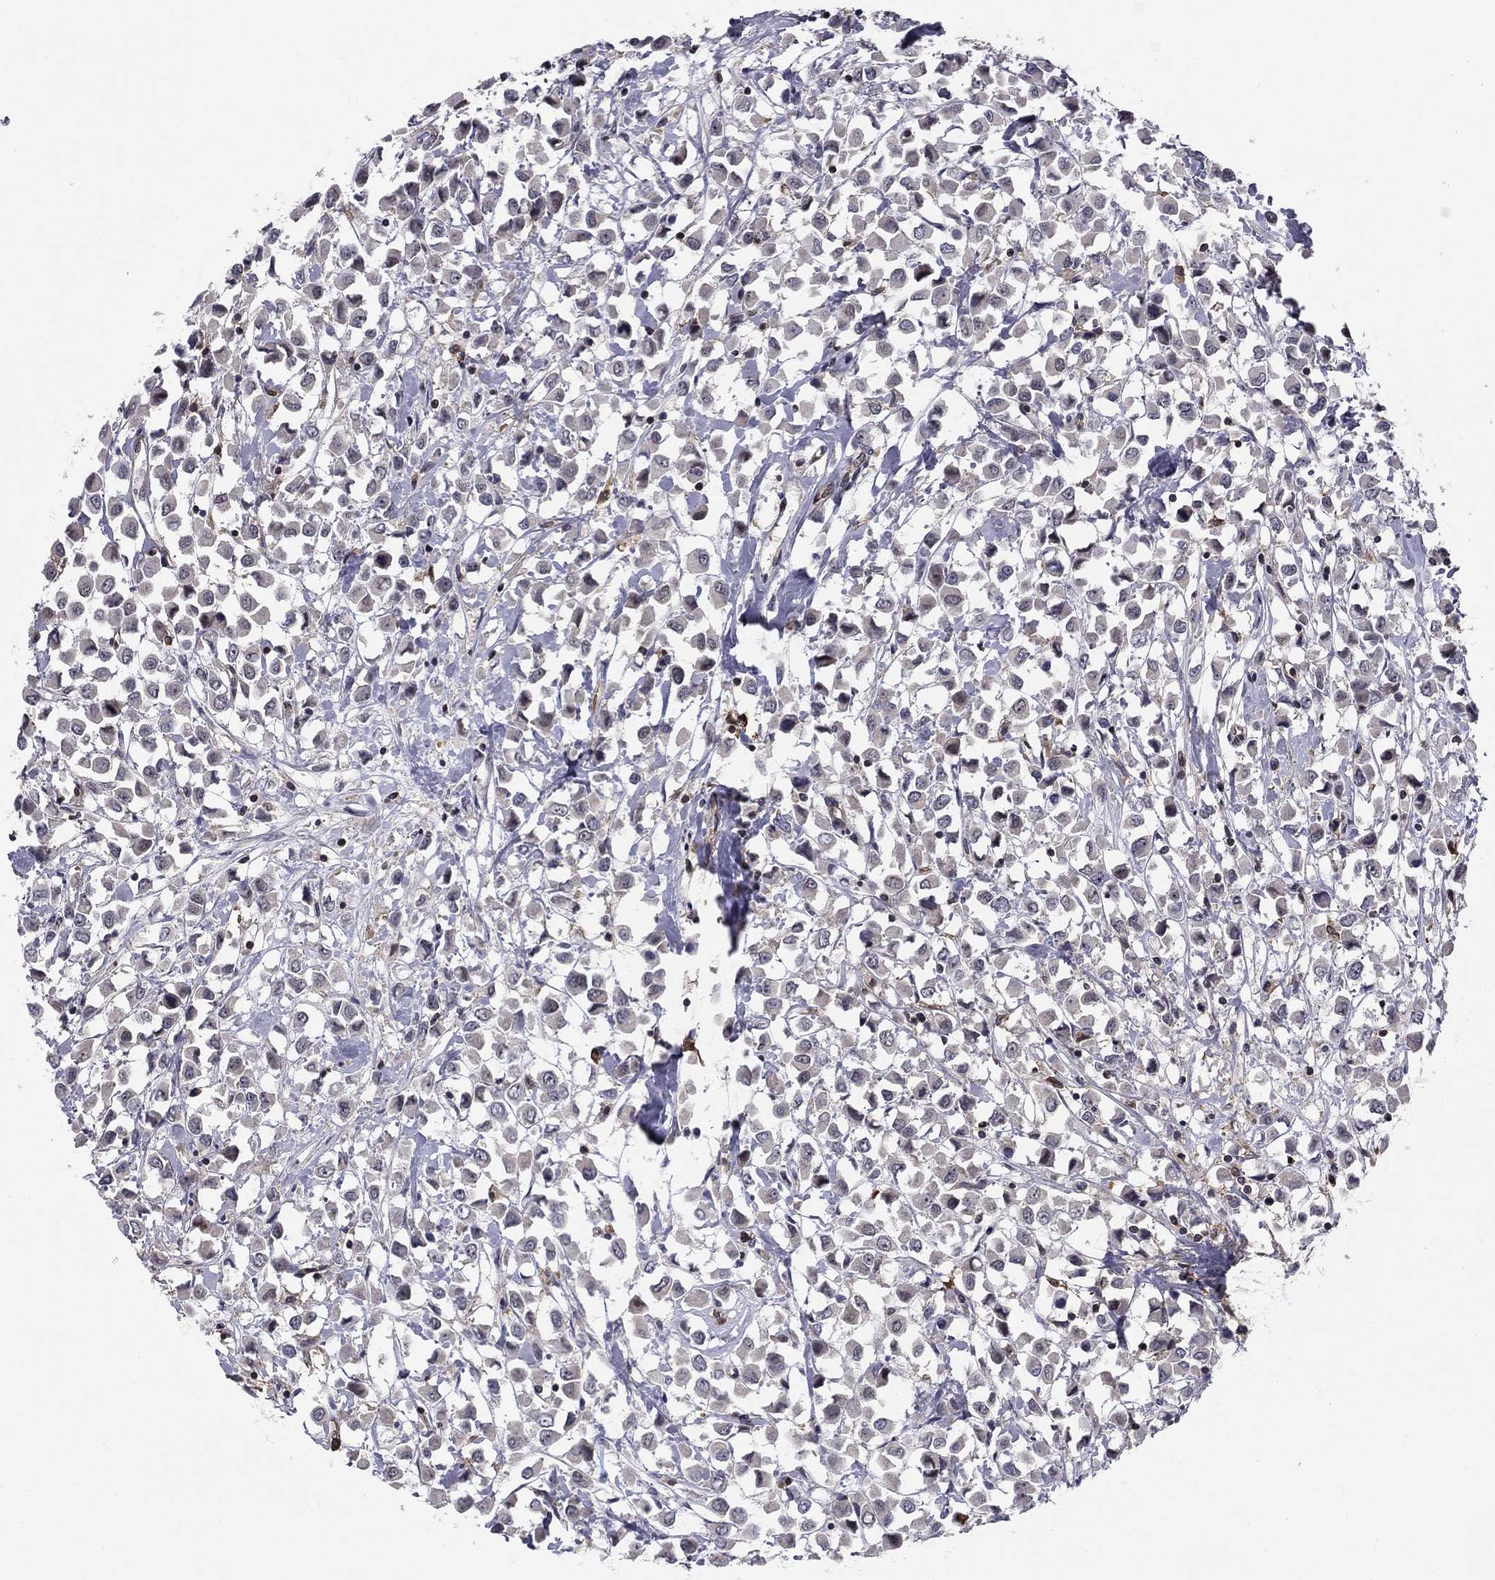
{"staining": {"intensity": "negative", "quantity": "none", "location": "none"}, "tissue": "breast cancer", "cell_type": "Tumor cells", "image_type": "cancer", "snomed": [{"axis": "morphology", "description": "Duct carcinoma"}, {"axis": "topography", "description": "Breast"}], "caption": "Tumor cells show no significant expression in breast cancer.", "gene": "PLCB2", "patient": {"sex": "female", "age": 61}}